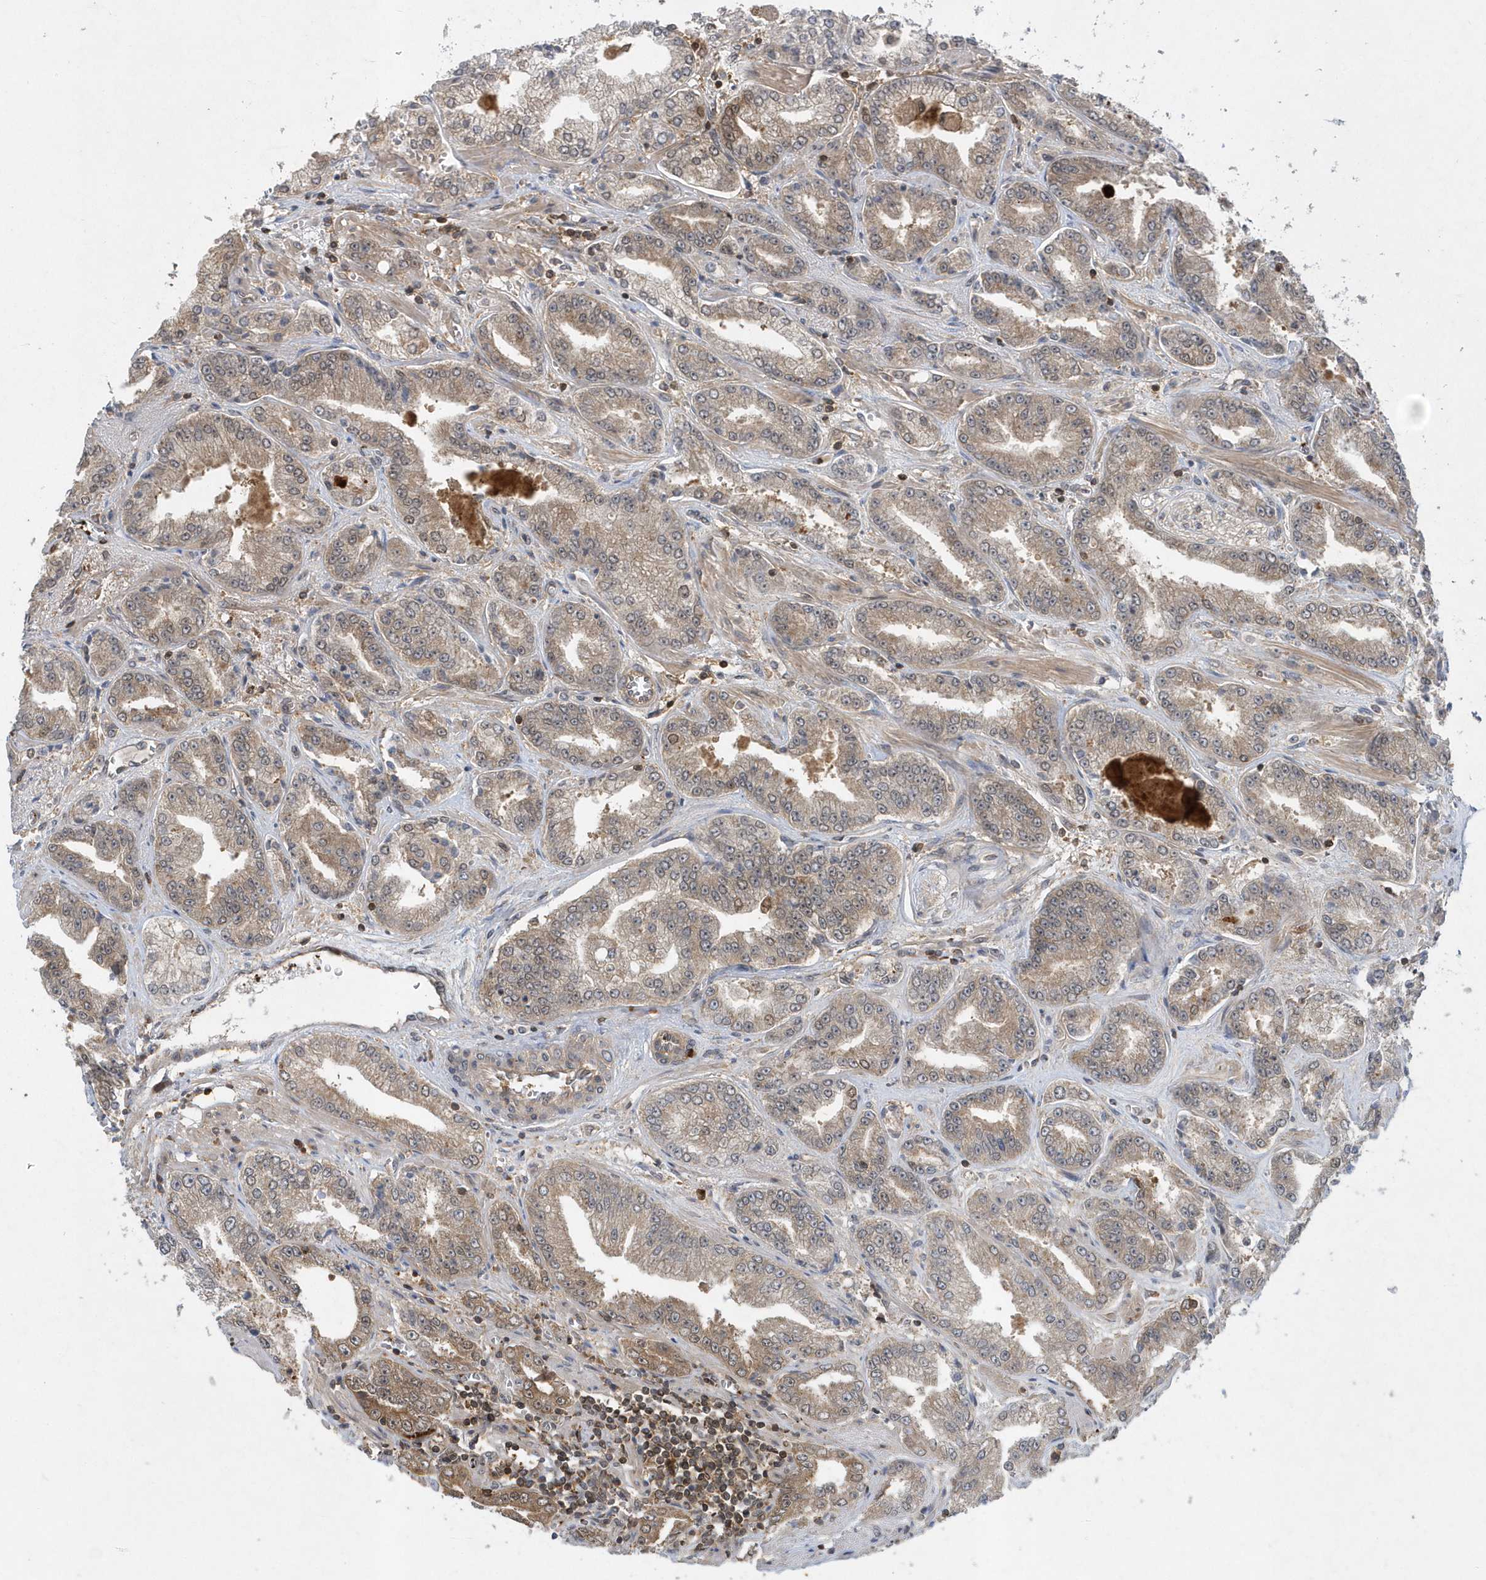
{"staining": {"intensity": "weak", "quantity": "25%-75%", "location": "cytoplasmic/membranous"}, "tissue": "prostate cancer", "cell_type": "Tumor cells", "image_type": "cancer", "snomed": [{"axis": "morphology", "description": "Adenocarcinoma, High grade"}, {"axis": "topography", "description": "Prostate"}], "caption": "Immunohistochemistry (IHC) photomicrograph of neoplastic tissue: prostate cancer (high-grade adenocarcinoma) stained using immunohistochemistry (IHC) shows low levels of weak protein expression localized specifically in the cytoplasmic/membranous of tumor cells, appearing as a cytoplasmic/membranous brown color.", "gene": "ACYP1", "patient": {"sex": "male", "age": 71}}